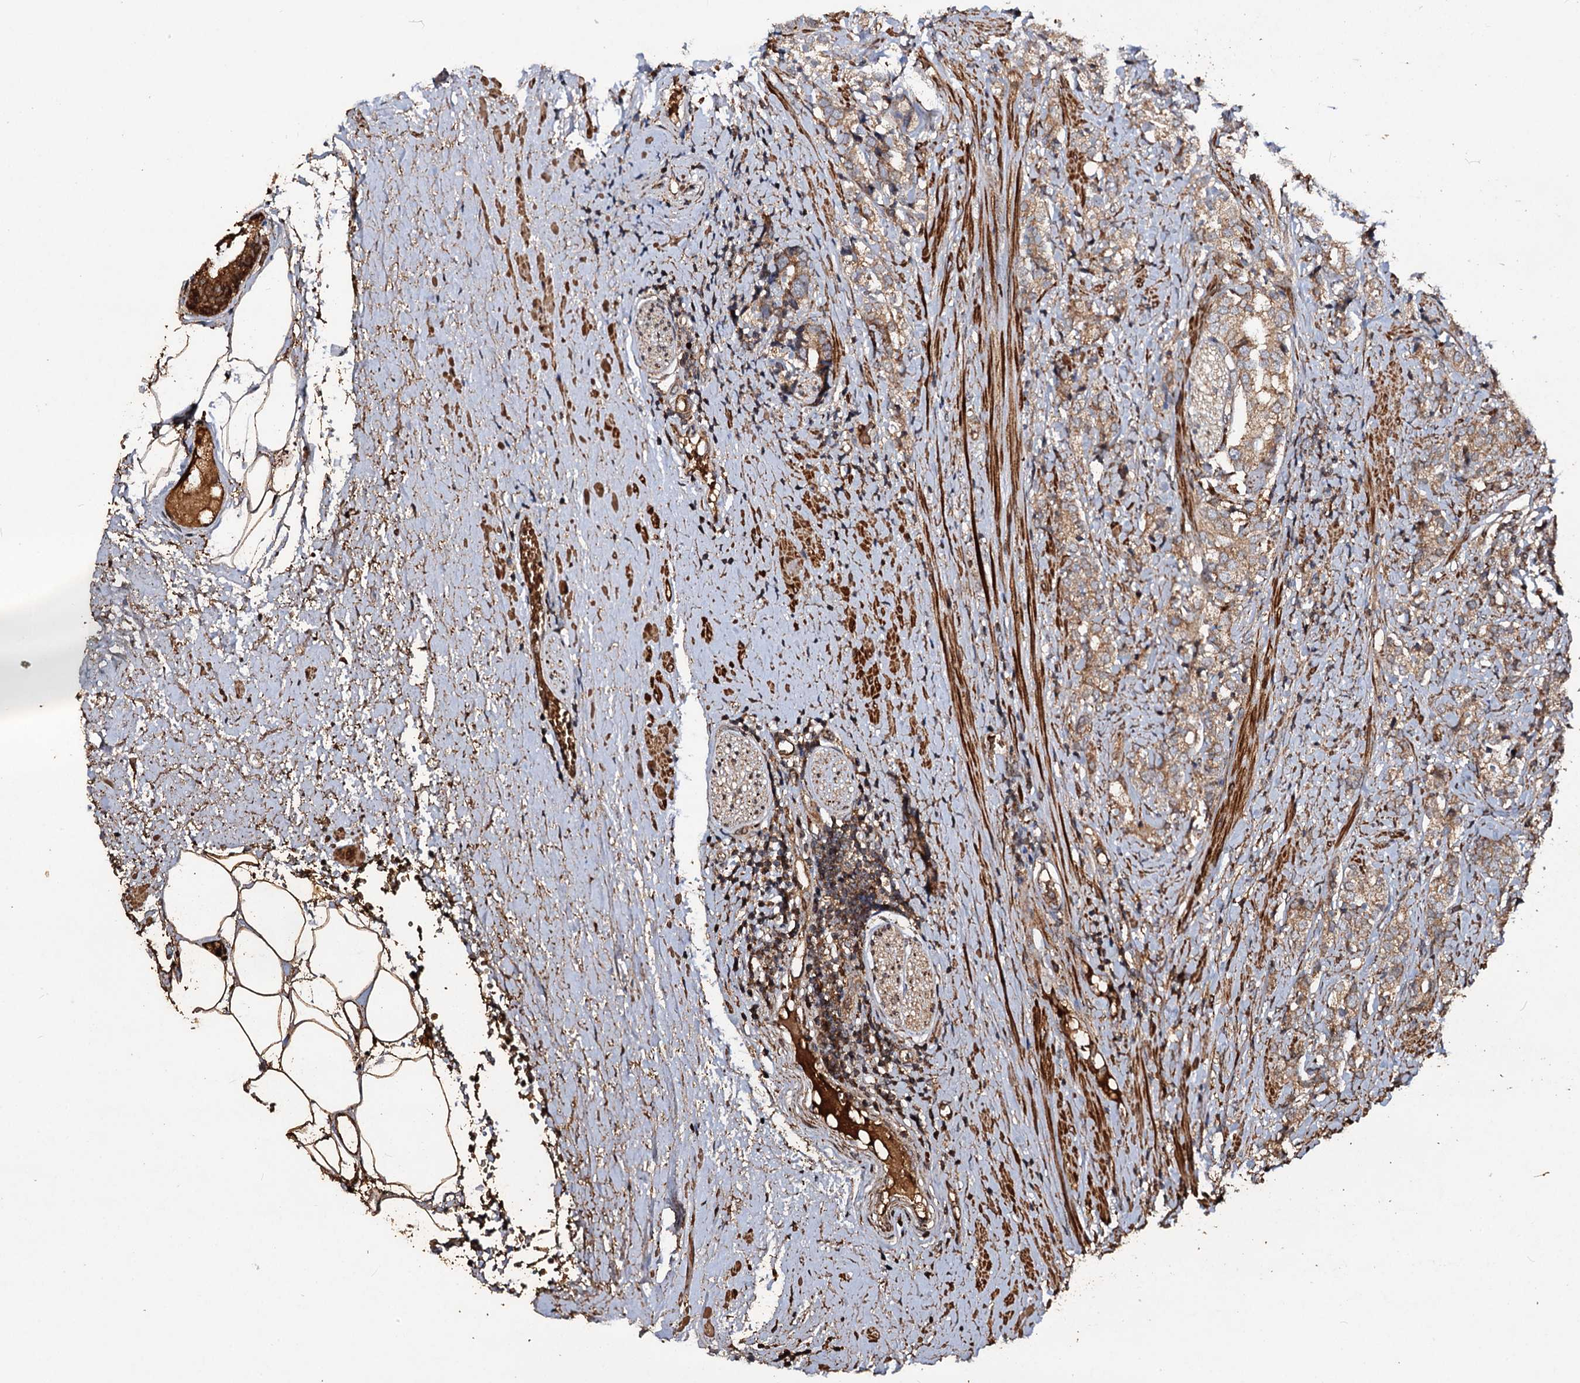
{"staining": {"intensity": "moderate", "quantity": ">75%", "location": "cytoplasmic/membranous"}, "tissue": "prostate cancer", "cell_type": "Tumor cells", "image_type": "cancer", "snomed": [{"axis": "morphology", "description": "Adenocarcinoma, High grade"}, {"axis": "topography", "description": "Prostate"}], "caption": "High-magnification brightfield microscopy of prostate cancer (adenocarcinoma (high-grade)) stained with DAB (3,3'-diaminobenzidine) (brown) and counterstained with hematoxylin (blue). tumor cells exhibit moderate cytoplasmic/membranous positivity is identified in about>75% of cells.", "gene": "NOTCH2NLA", "patient": {"sex": "male", "age": 69}}